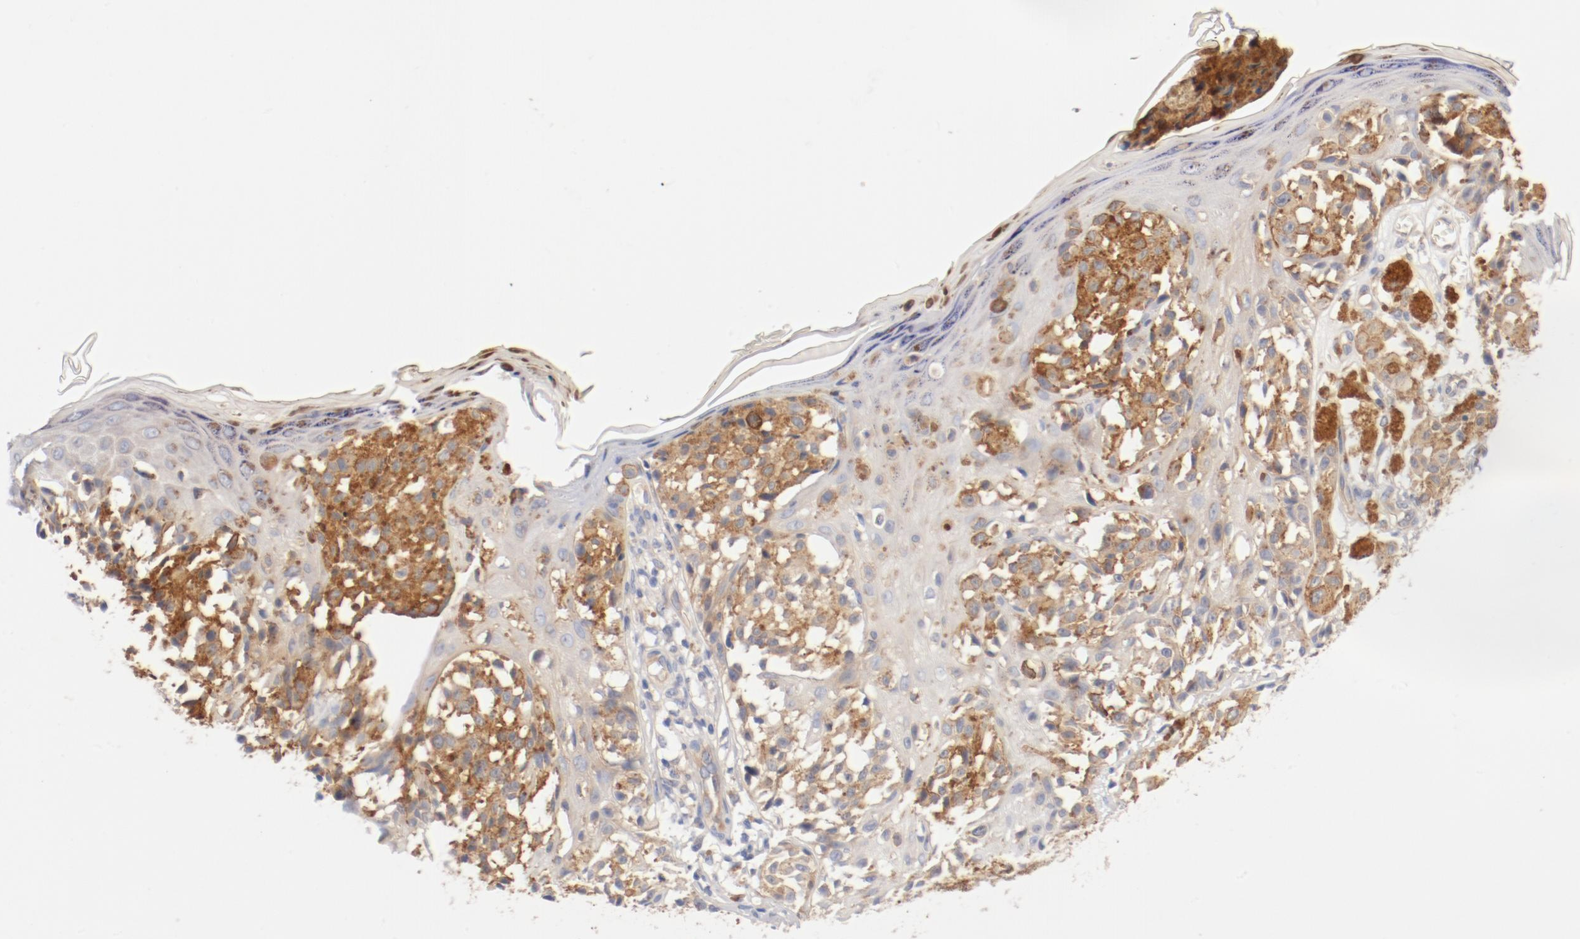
{"staining": {"intensity": "moderate", "quantity": ">75%", "location": "cytoplasmic/membranous"}, "tissue": "melanoma", "cell_type": "Tumor cells", "image_type": "cancer", "snomed": [{"axis": "morphology", "description": "Malignant melanoma, NOS"}, {"axis": "topography", "description": "Skin"}], "caption": "Immunohistochemistry (IHC) image of melanoma stained for a protein (brown), which demonstrates medium levels of moderate cytoplasmic/membranous expression in approximately >75% of tumor cells.", "gene": "DYNC1H1", "patient": {"sex": "female", "age": 38}}